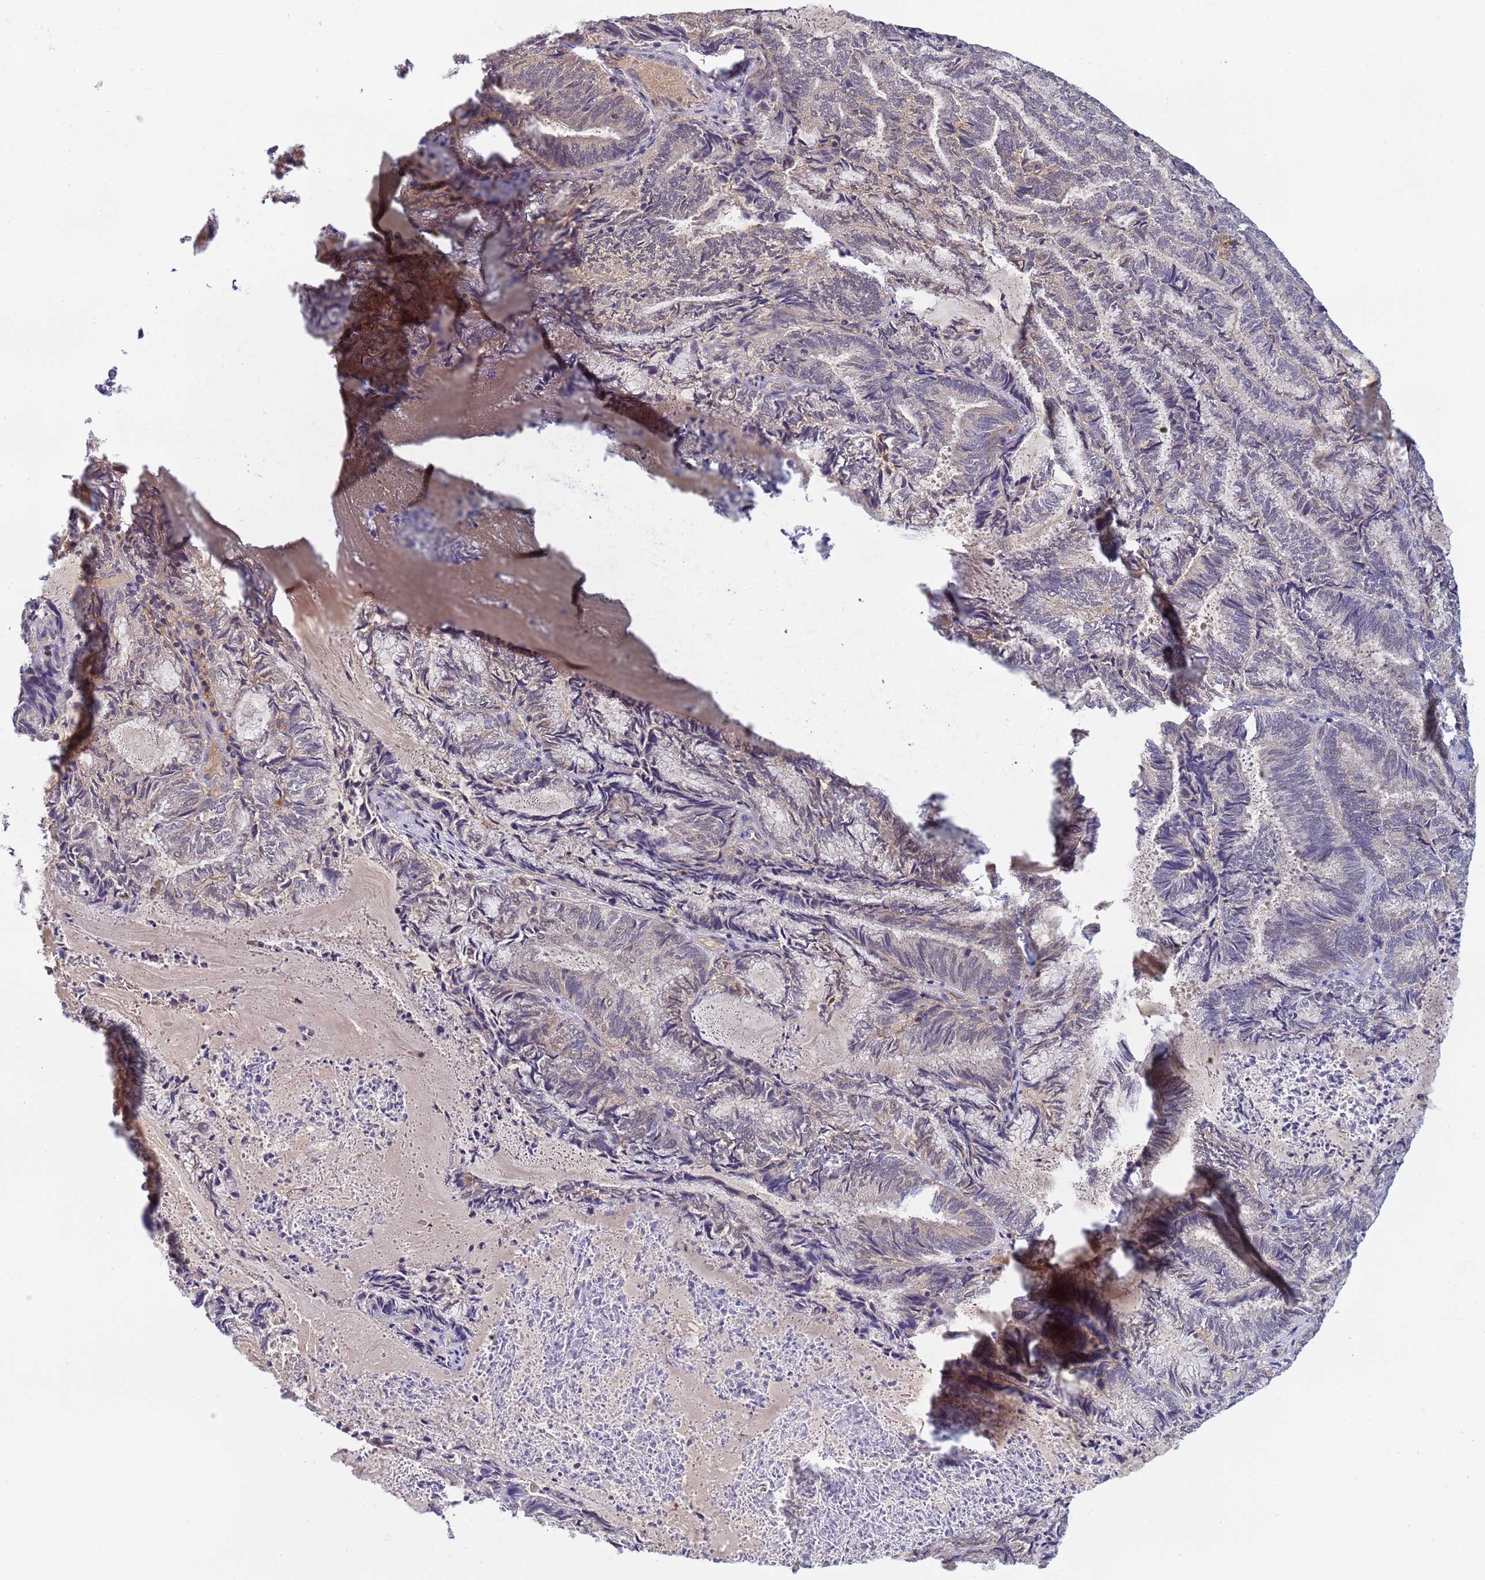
{"staining": {"intensity": "negative", "quantity": "none", "location": "none"}, "tissue": "endometrial cancer", "cell_type": "Tumor cells", "image_type": "cancer", "snomed": [{"axis": "morphology", "description": "Adenocarcinoma, NOS"}, {"axis": "topography", "description": "Endometrium"}], "caption": "Immunohistochemistry (IHC) of human endometrial cancer (adenocarcinoma) reveals no positivity in tumor cells. The staining was performed using DAB to visualize the protein expression in brown, while the nuclei were stained in blue with hematoxylin (Magnification: 20x).", "gene": "CD53", "patient": {"sex": "female", "age": 80}}